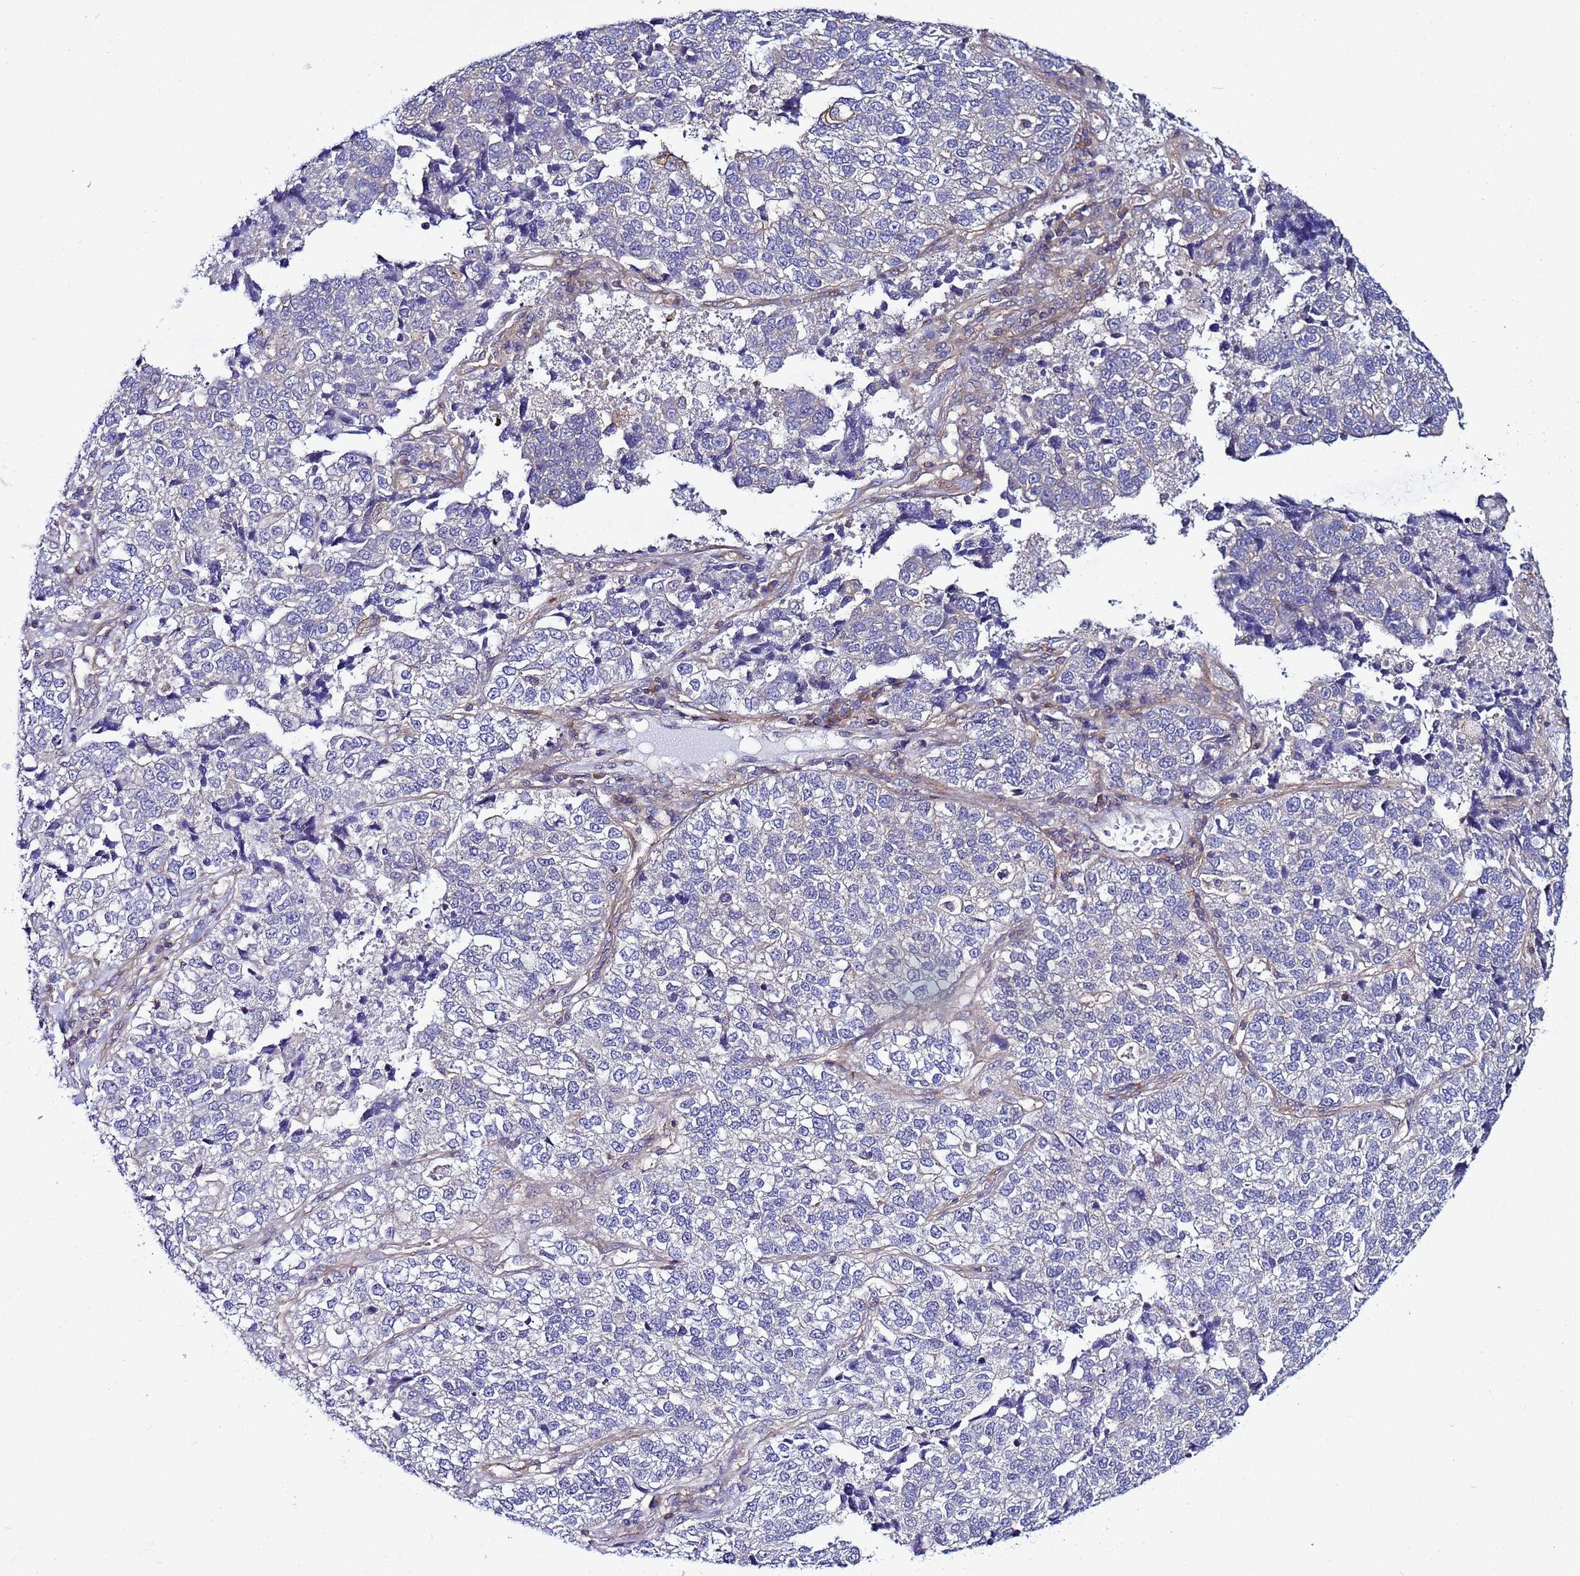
{"staining": {"intensity": "negative", "quantity": "none", "location": "none"}, "tissue": "lung cancer", "cell_type": "Tumor cells", "image_type": "cancer", "snomed": [{"axis": "morphology", "description": "Adenocarcinoma, NOS"}, {"axis": "topography", "description": "Lung"}], "caption": "IHC photomicrograph of neoplastic tissue: lung adenocarcinoma stained with DAB (3,3'-diaminobenzidine) demonstrates no significant protein staining in tumor cells. (DAB (3,3'-diaminobenzidine) IHC visualized using brightfield microscopy, high magnification).", "gene": "STK38", "patient": {"sex": "male", "age": 49}}